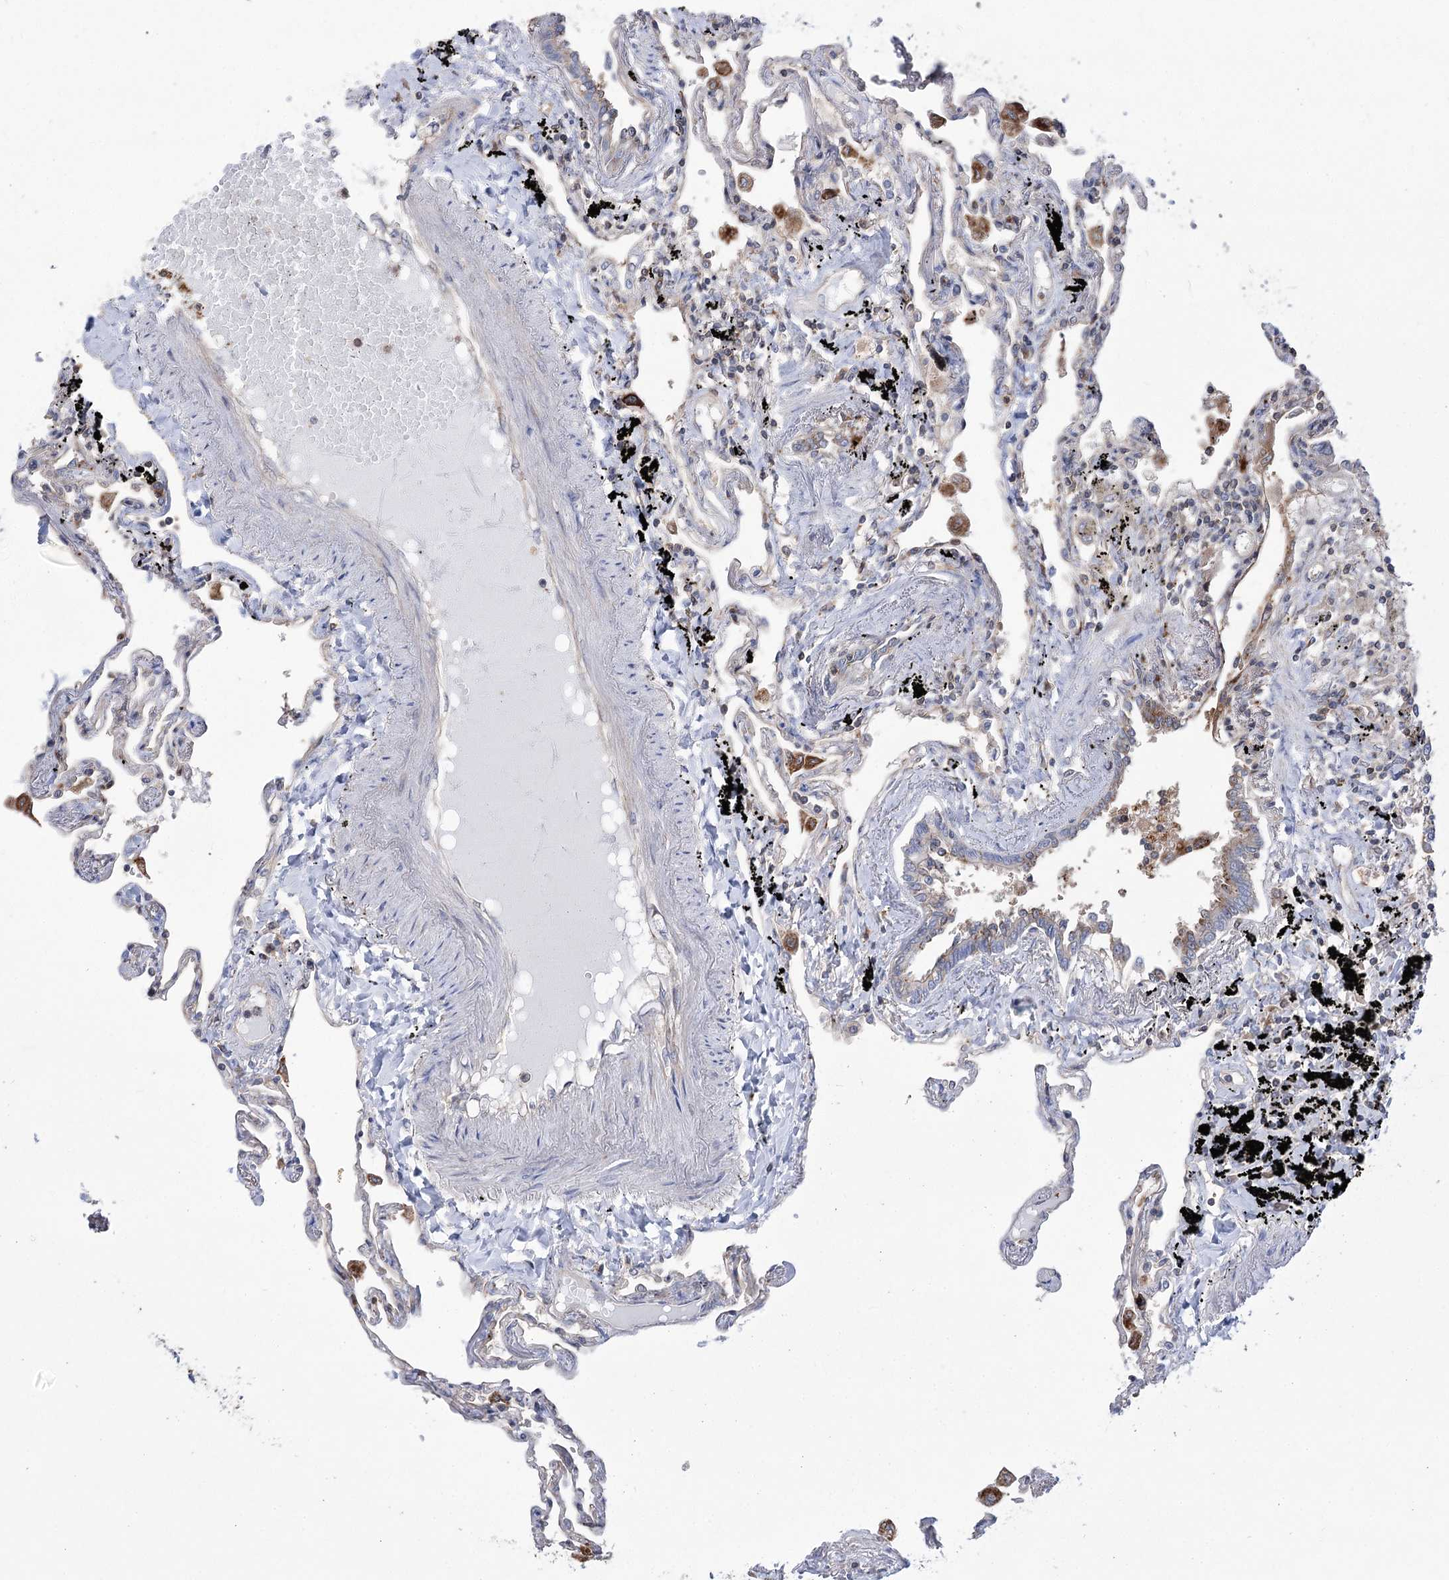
{"staining": {"intensity": "weak", "quantity": "25%-75%", "location": "cytoplasmic/membranous"}, "tissue": "lung", "cell_type": "Alveolar cells", "image_type": "normal", "snomed": [{"axis": "morphology", "description": "Normal tissue, NOS"}, {"axis": "topography", "description": "Lung"}], "caption": "Lung stained with DAB immunohistochemistry (IHC) exhibits low levels of weak cytoplasmic/membranous positivity in approximately 25%-75% of alveolar cells. (IHC, brightfield microscopy, high magnification).", "gene": "VPS37B", "patient": {"sex": "female", "age": 67}}